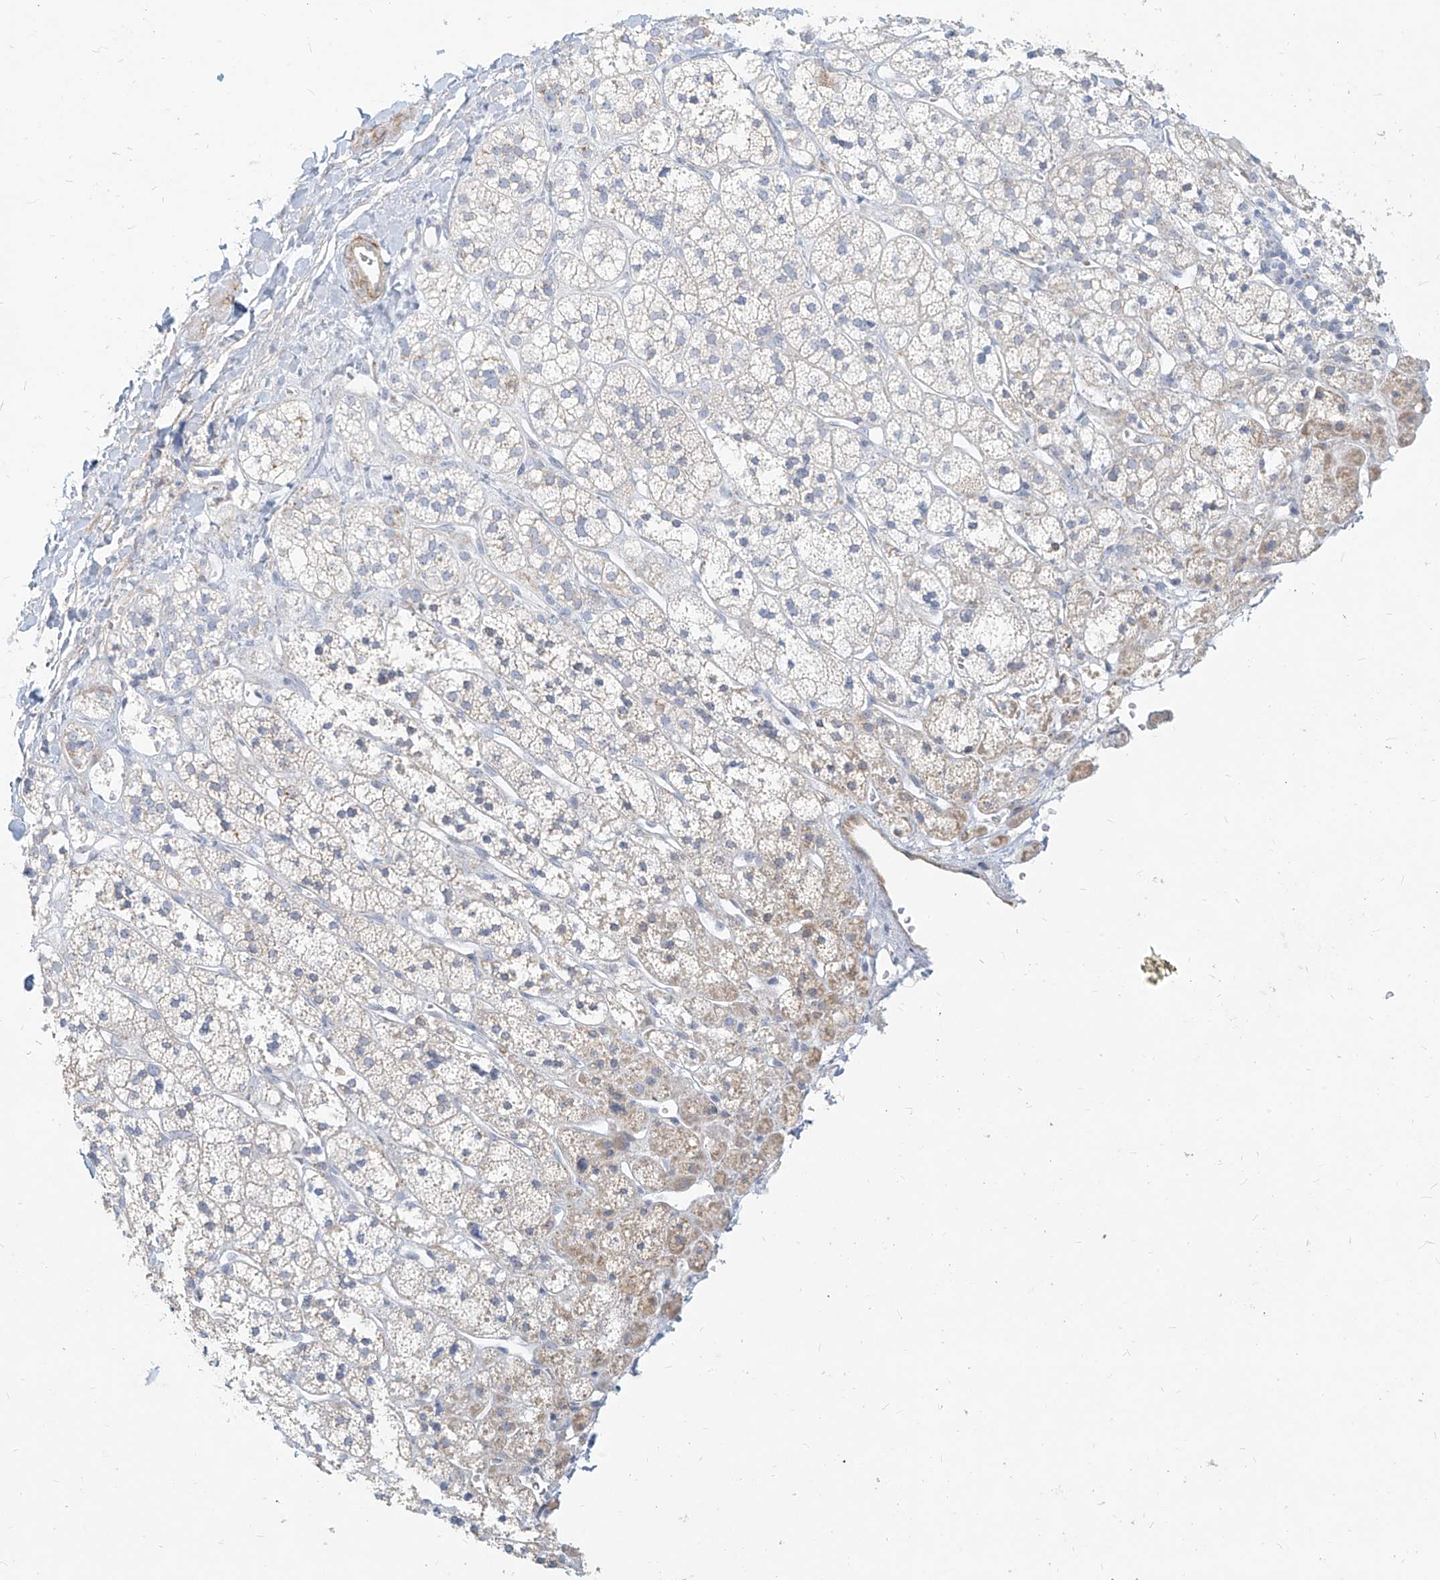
{"staining": {"intensity": "weak", "quantity": "<25%", "location": "cytoplasmic/membranous"}, "tissue": "adrenal gland", "cell_type": "Glandular cells", "image_type": "normal", "snomed": [{"axis": "morphology", "description": "Normal tissue, NOS"}, {"axis": "topography", "description": "Adrenal gland"}], "caption": "The histopathology image exhibits no staining of glandular cells in normal adrenal gland. (DAB immunohistochemistry (IHC) visualized using brightfield microscopy, high magnification).", "gene": "ITPKB", "patient": {"sex": "male", "age": 56}}